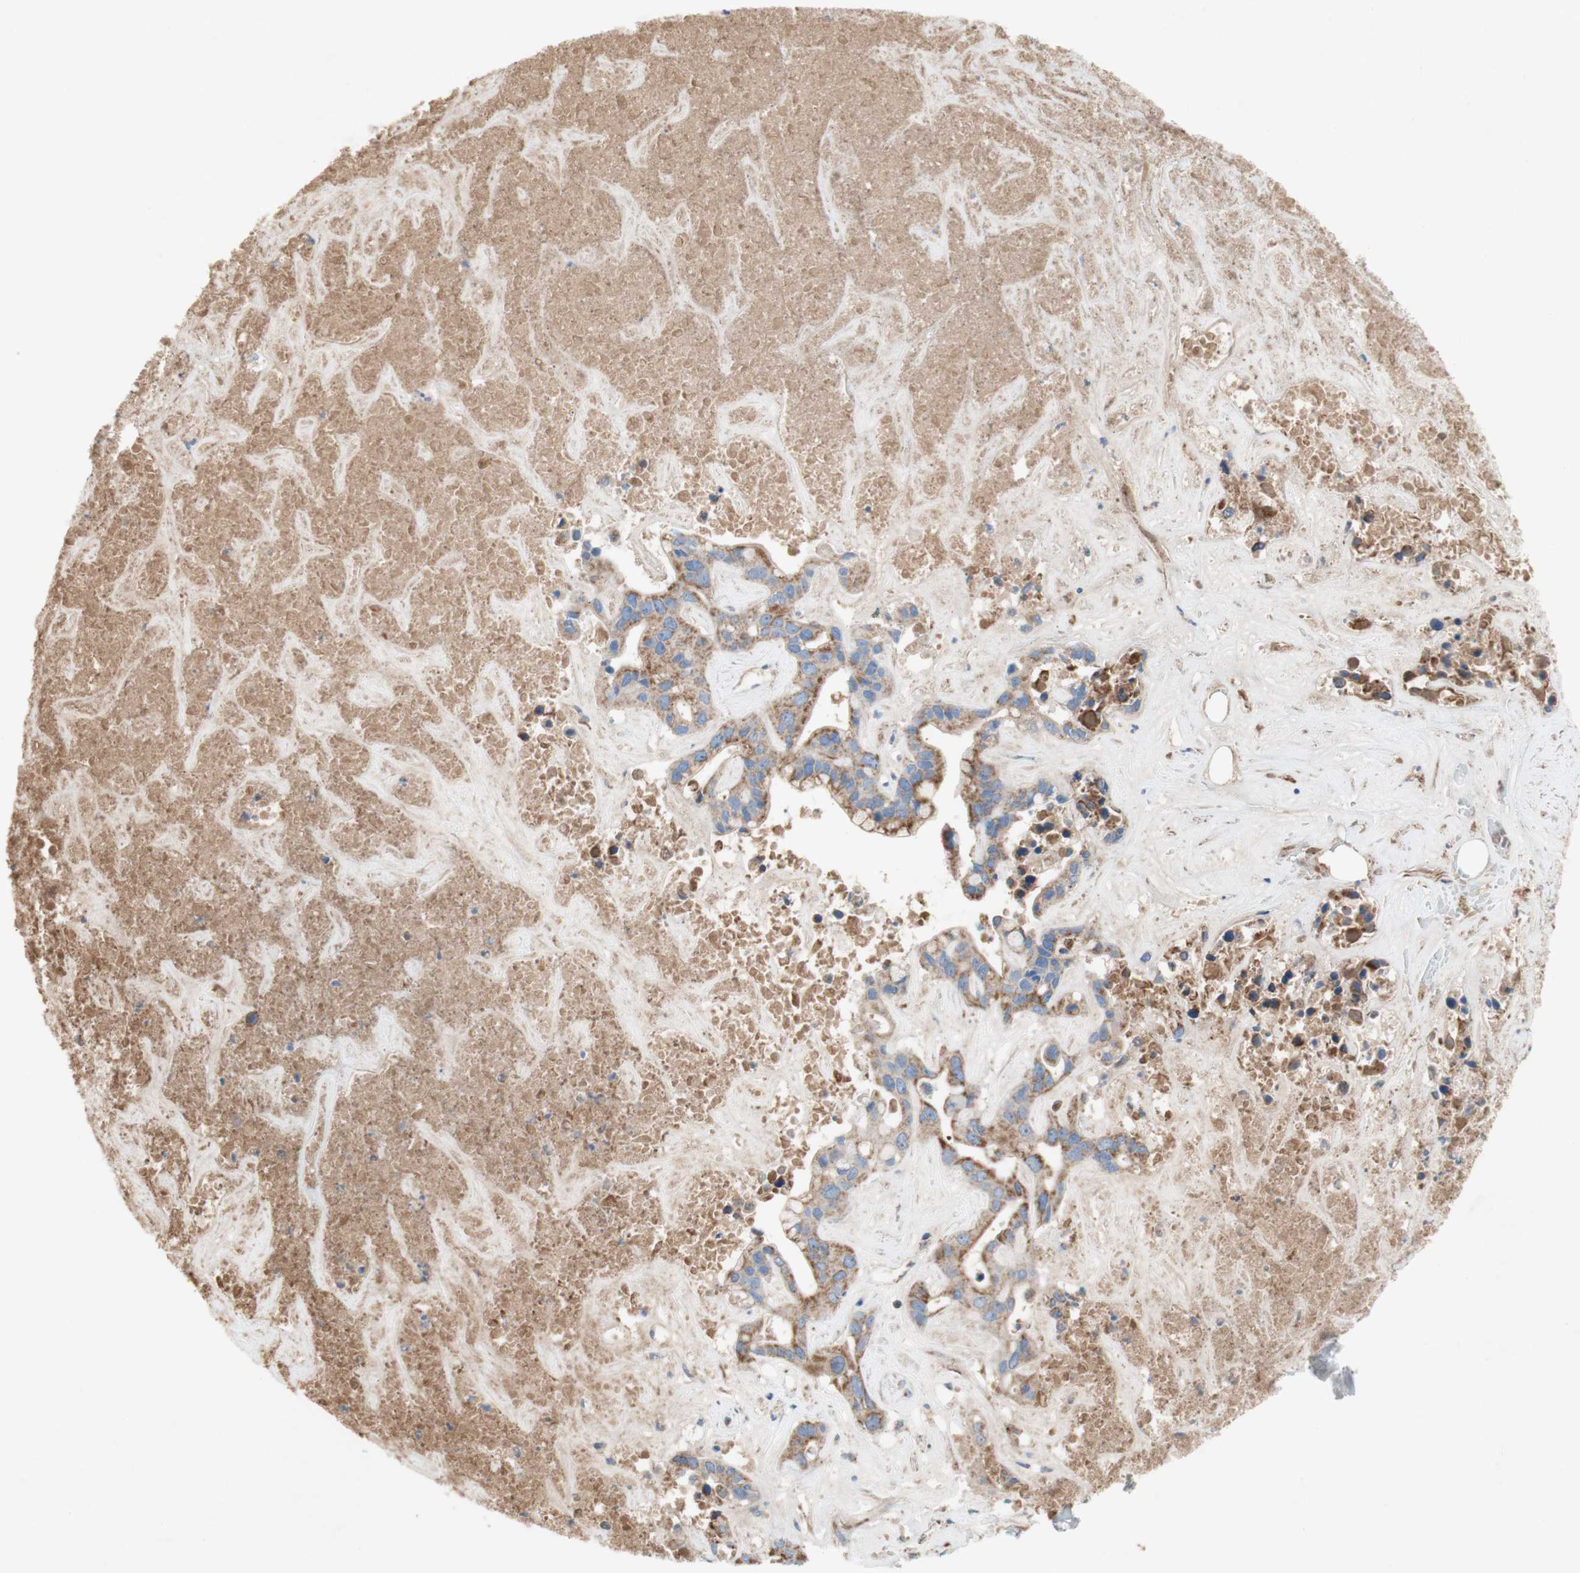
{"staining": {"intensity": "moderate", "quantity": ">75%", "location": "cytoplasmic/membranous"}, "tissue": "liver cancer", "cell_type": "Tumor cells", "image_type": "cancer", "snomed": [{"axis": "morphology", "description": "Cholangiocarcinoma"}, {"axis": "topography", "description": "Liver"}], "caption": "Human liver cancer stained for a protein (brown) demonstrates moderate cytoplasmic/membranous positive staining in about >75% of tumor cells.", "gene": "SDHB", "patient": {"sex": "female", "age": 65}}